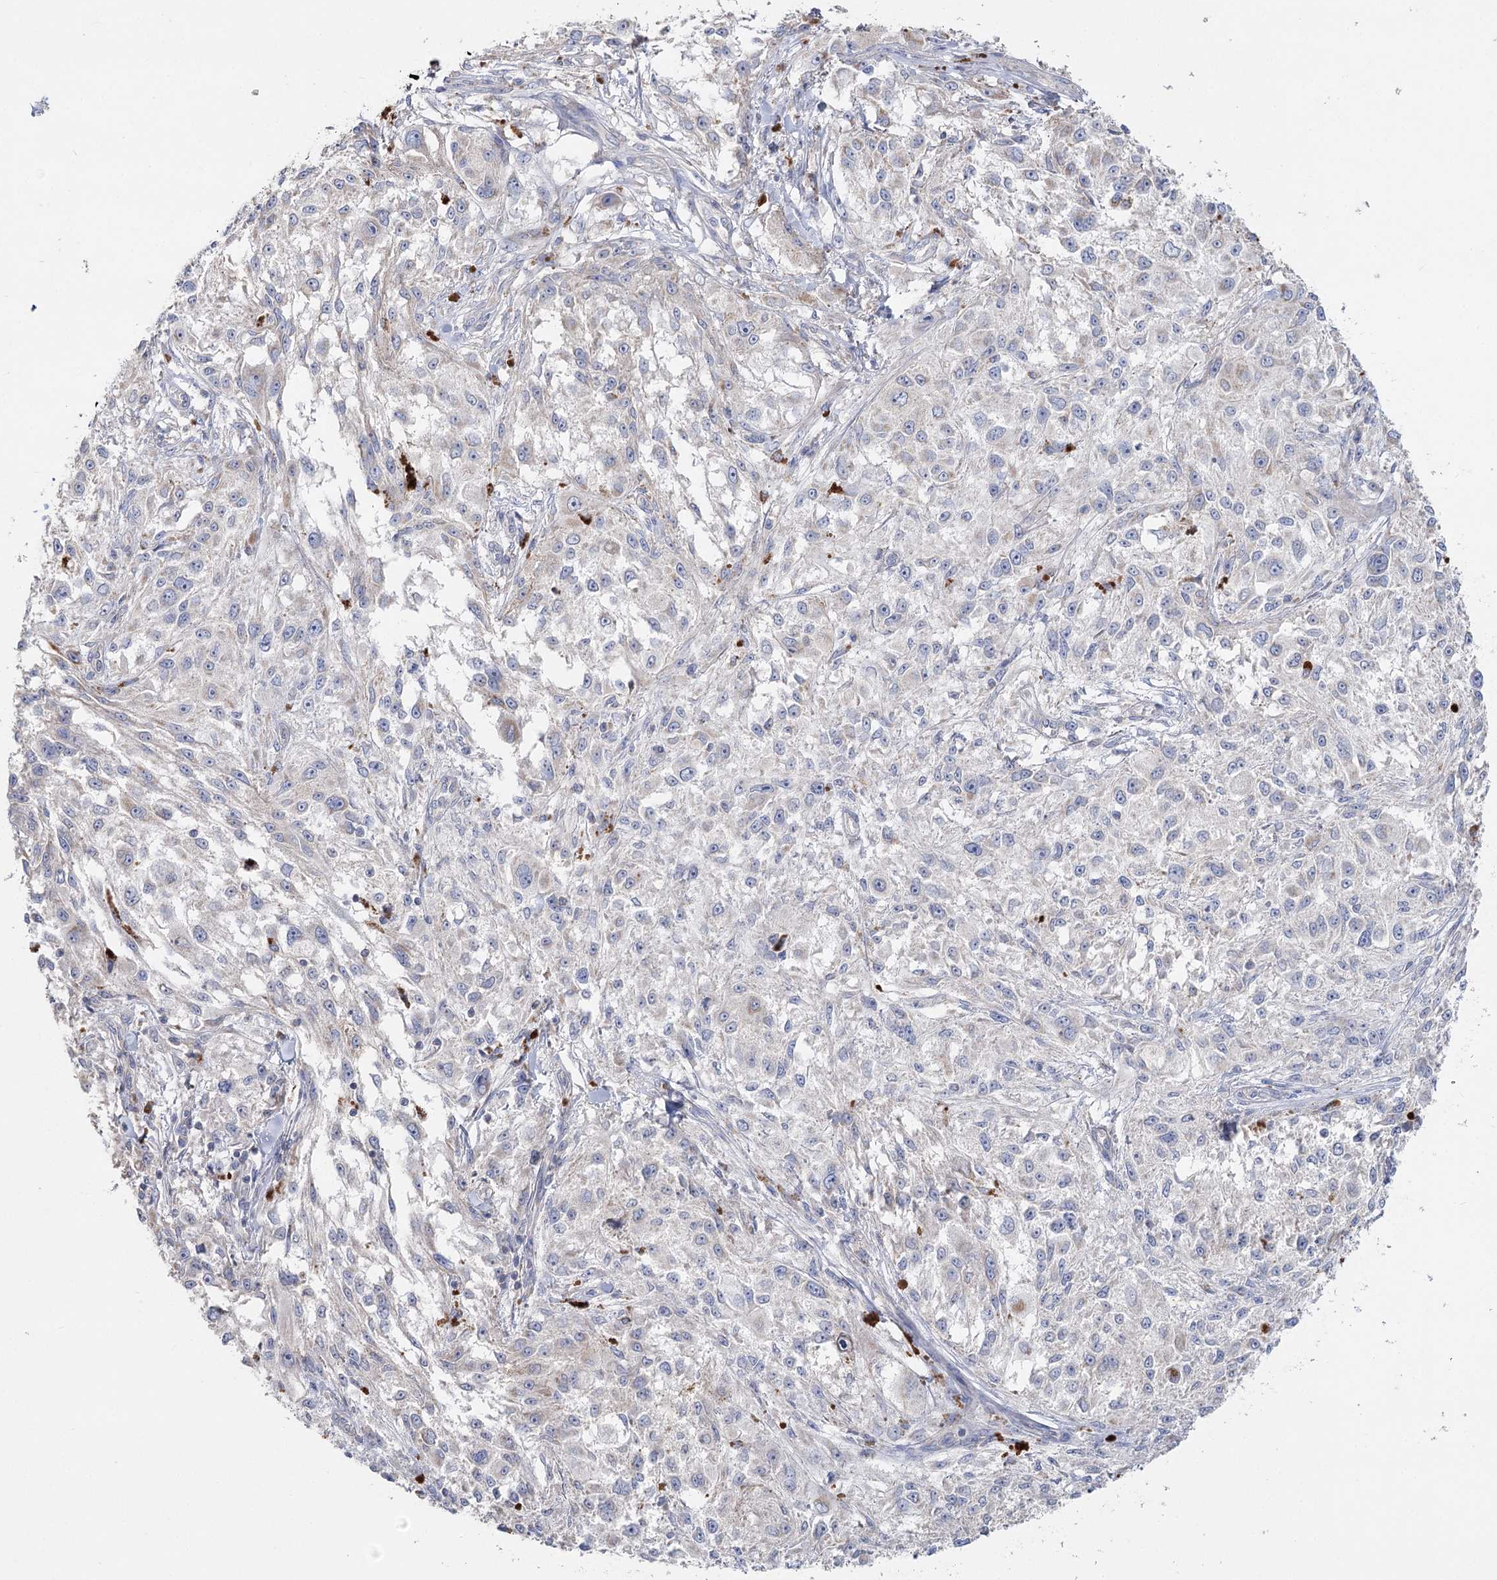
{"staining": {"intensity": "negative", "quantity": "none", "location": "none"}, "tissue": "melanoma", "cell_type": "Tumor cells", "image_type": "cancer", "snomed": [{"axis": "morphology", "description": "Necrosis, NOS"}, {"axis": "morphology", "description": "Malignant melanoma, NOS"}, {"axis": "topography", "description": "Skin"}], "caption": "Immunohistochemical staining of human melanoma reveals no significant expression in tumor cells. The staining is performed using DAB (3,3'-diaminobenzidine) brown chromogen with nuclei counter-stained in using hematoxylin.", "gene": "TMEM187", "patient": {"sex": "female", "age": 87}}